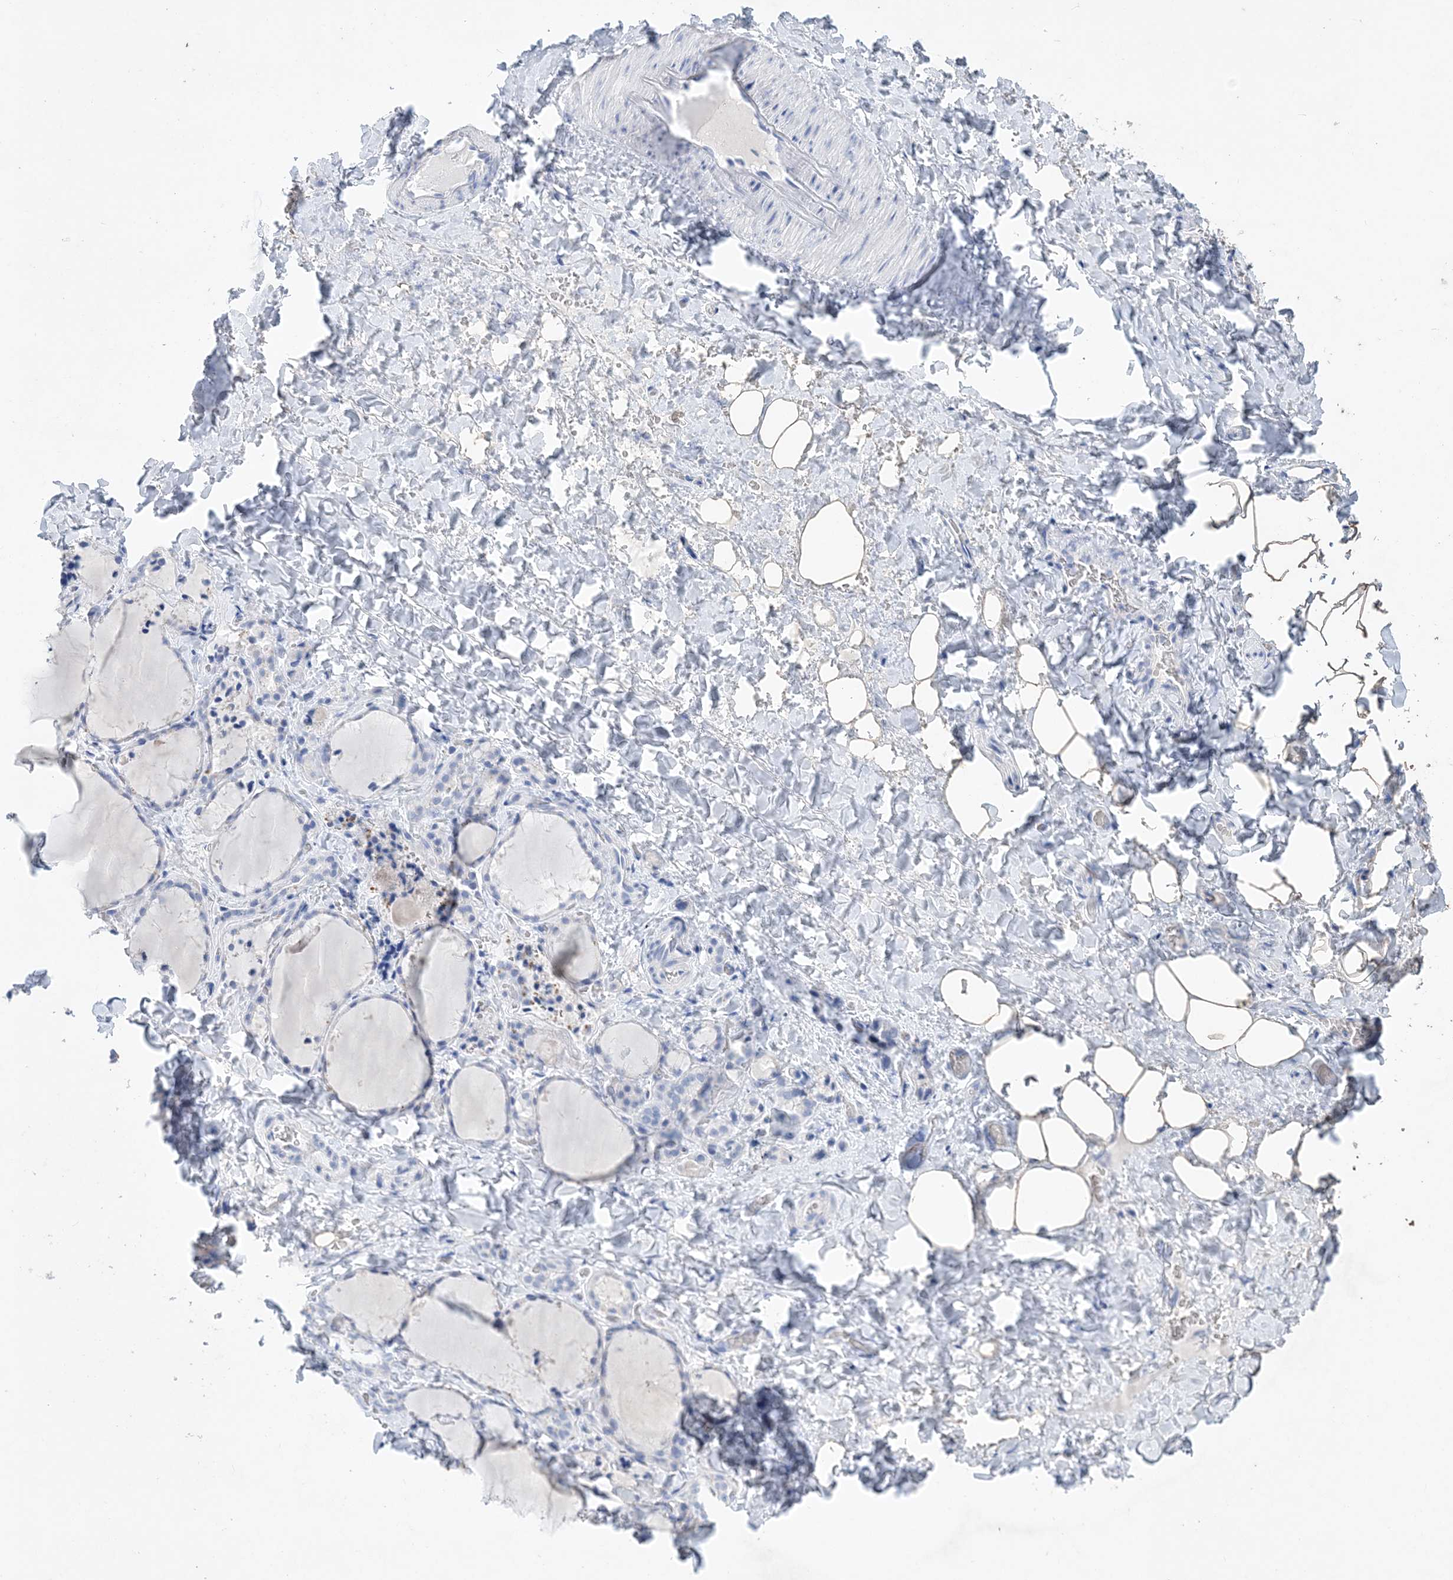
{"staining": {"intensity": "negative", "quantity": "none", "location": "none"}, "tissue": "thyroid gland", "cell_type": "Glandular cells", "image_type": "normal", "snomed": [{"axis": "morphology", "description": "Normal tissue, NOS"}, {"axis": "topography", "description": "Thyroid gland"}], "caption": "IHC of benign human thyroid gland displays no staining in glandular cells.", "gene": "COPS8", "patient": {"sex": "female", "age": 22}}